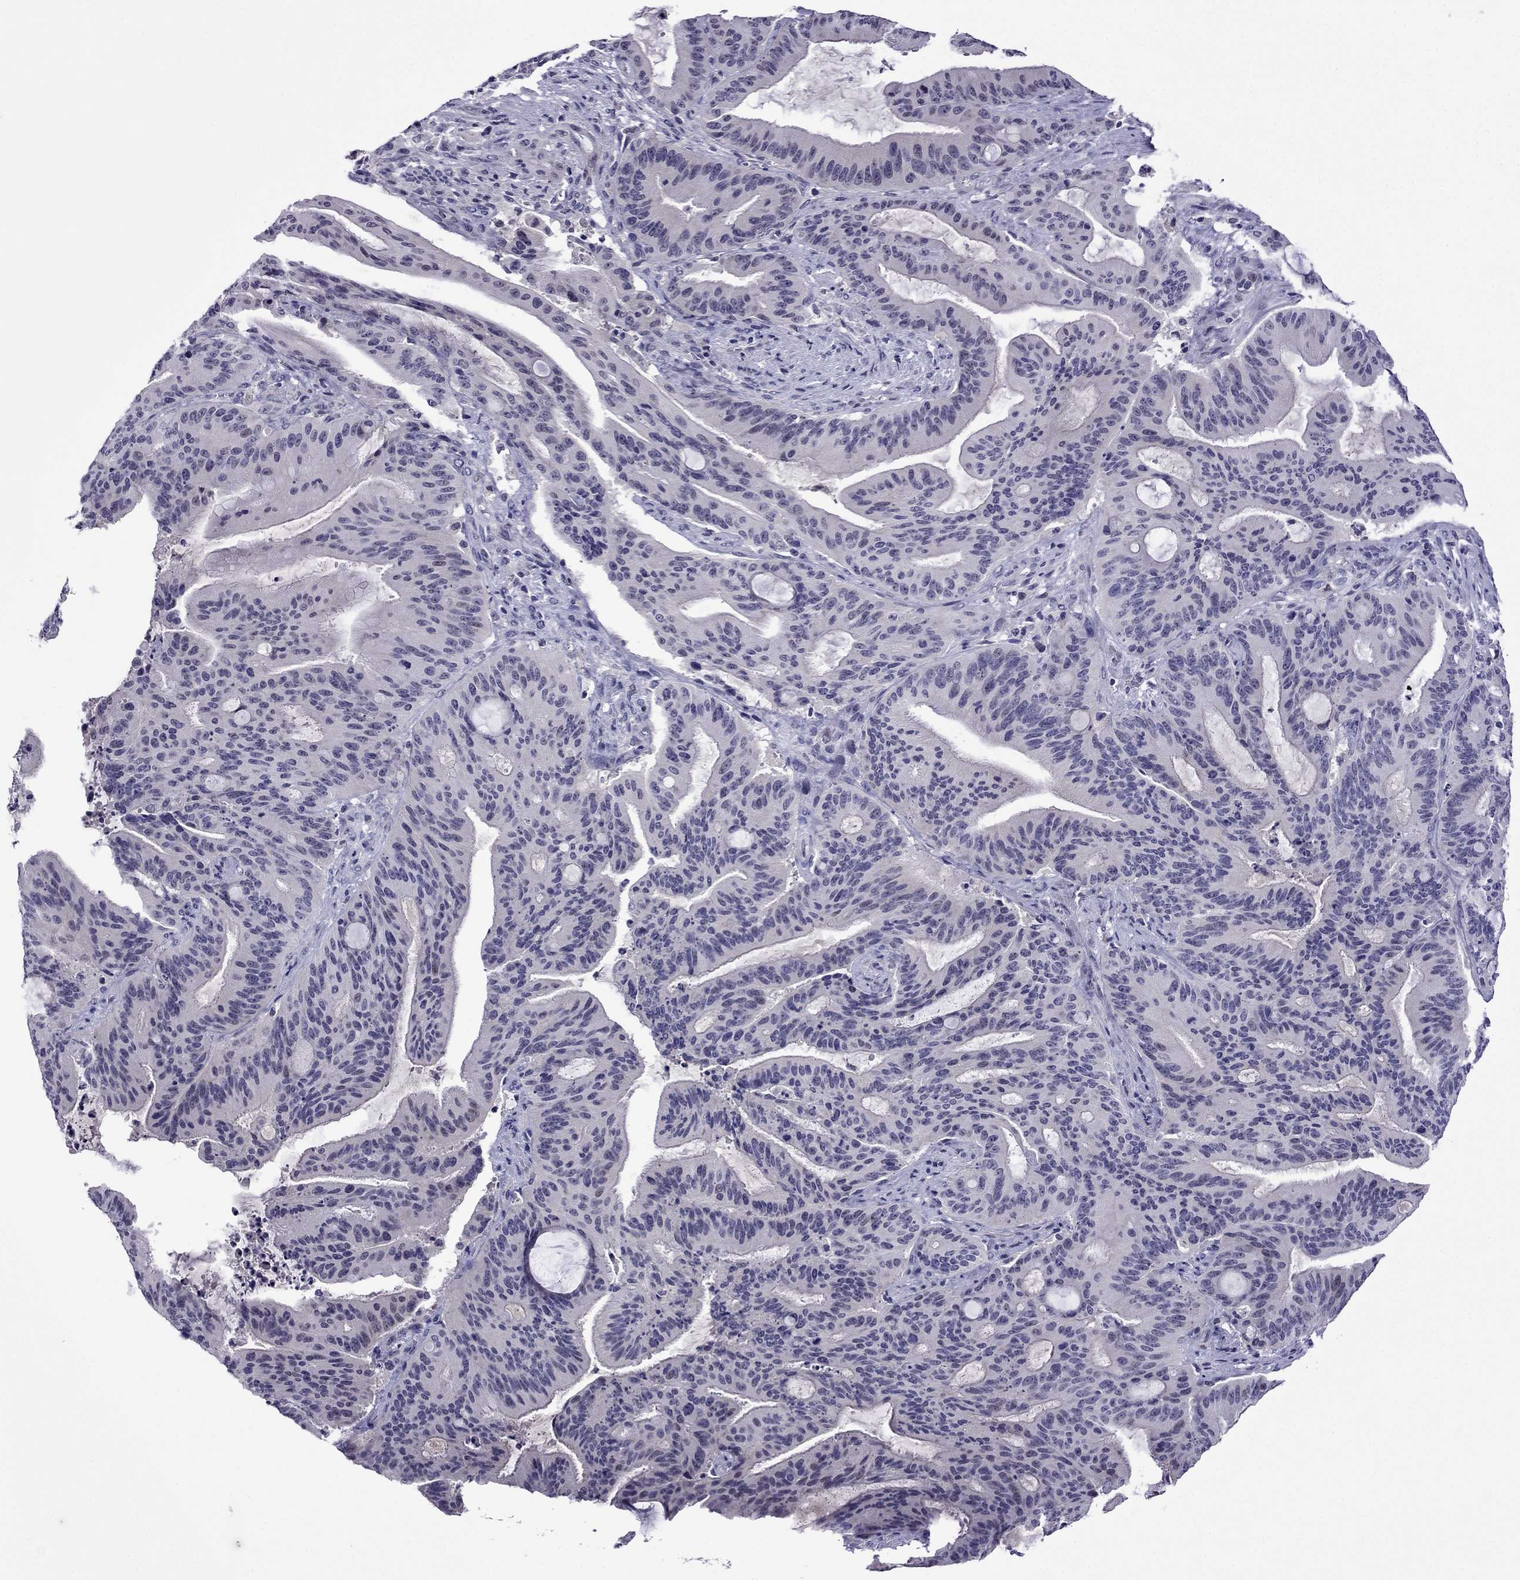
{"staining": {"intensity": "negative", "quantity": "none", "location": "none"}, "tissue": "liver cancer", "cell_type": "Tumor cells", "image_type": "cancer", "snomed": [{"axis": "morphology", "description": "Cholangiocarcinoma"}, {"axis": "topography", "description": "Liver"}], "caption": "Micrograph shows no significant protein positivity in tumor cells of cholangiocarcinoma (liver).", "gene": "SPTBN4", "patient": {"sex": "female", "age": 73}}